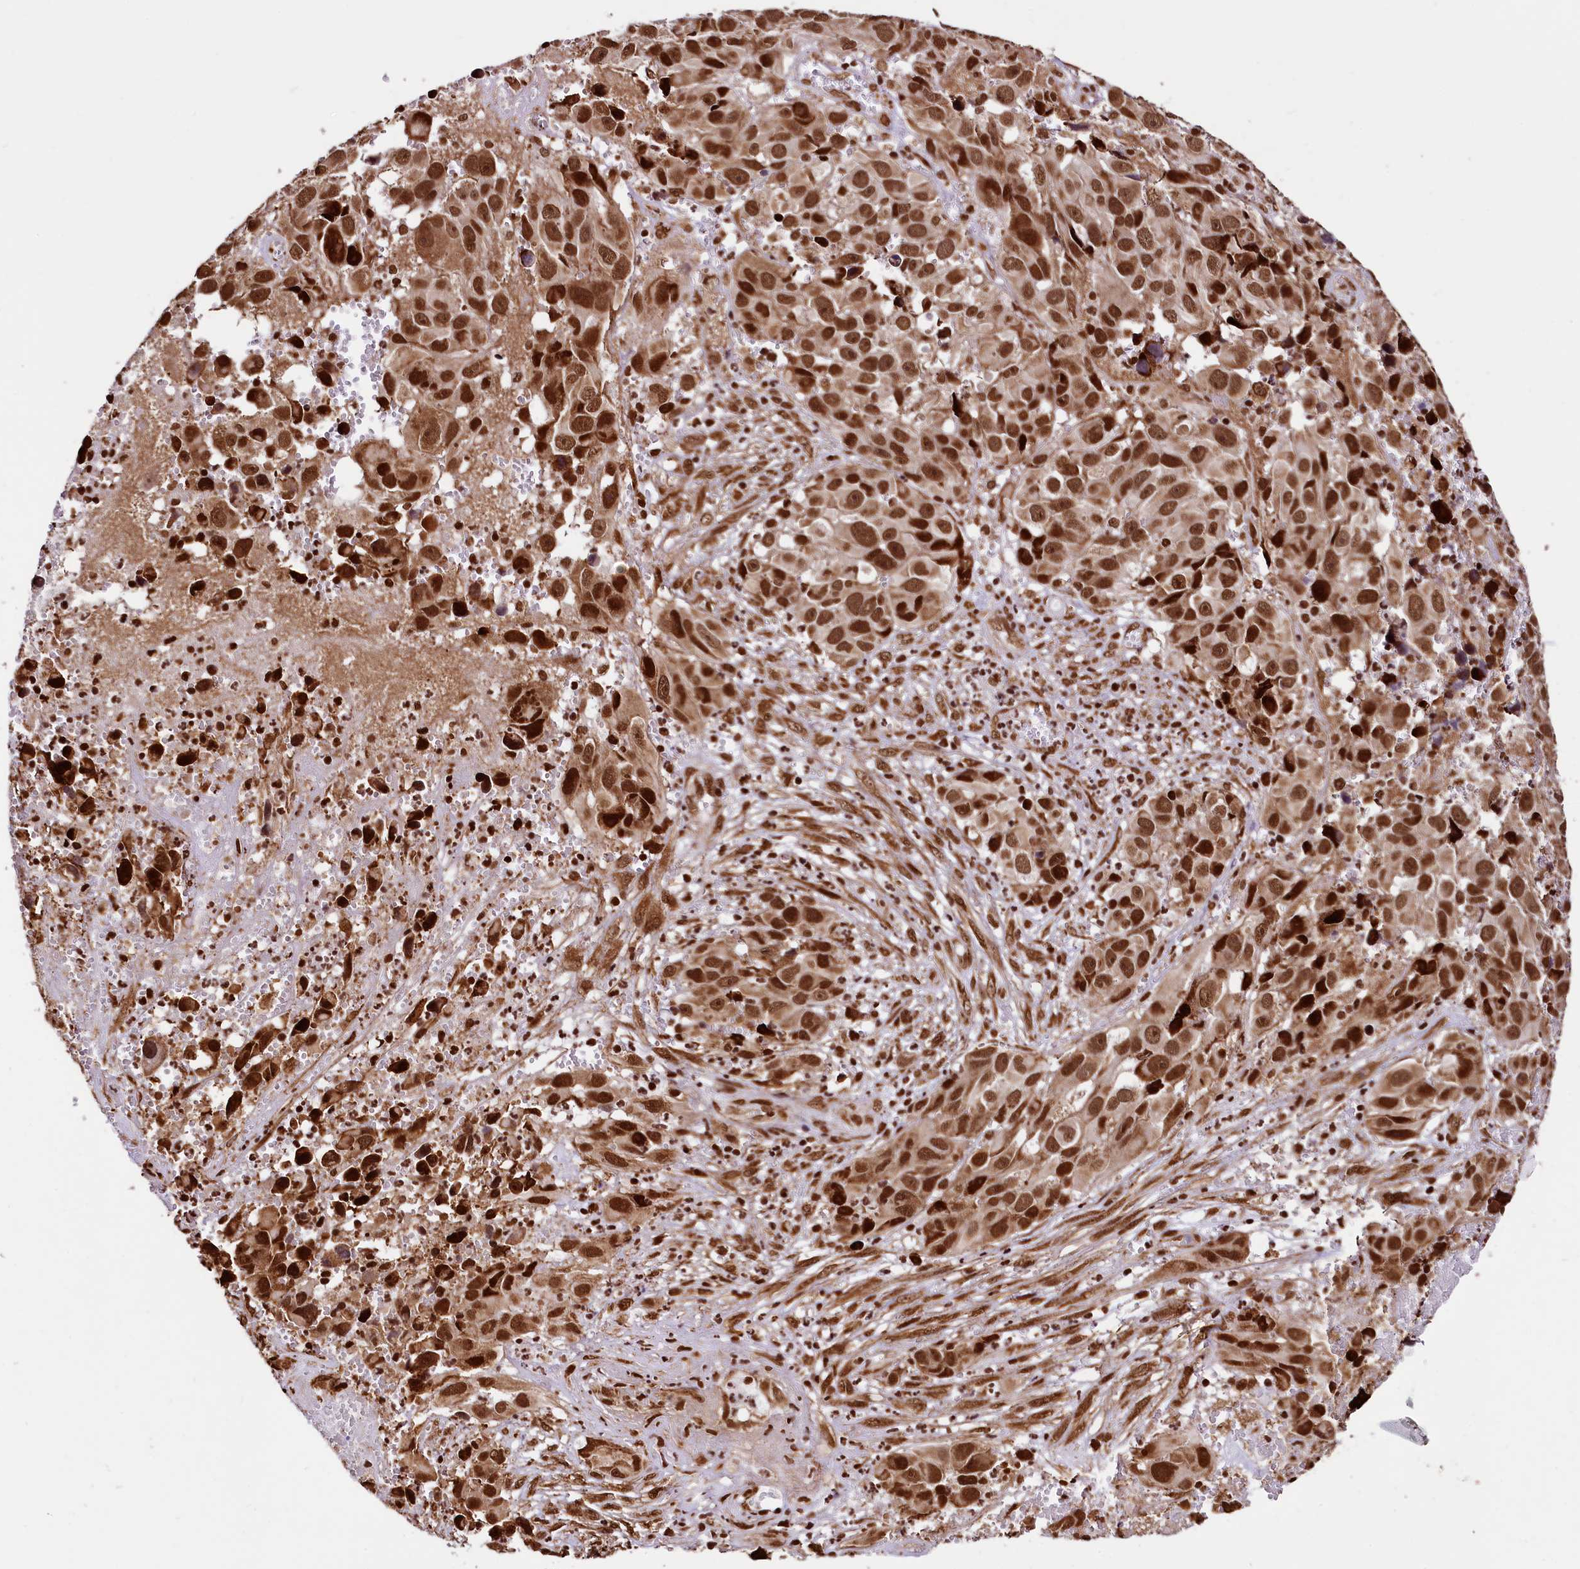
{"staining": {"intensity": "moderate", "quantity": ">75%", "location": "nuclear"}, "tissue": "melanoma", "cell_type": "Tumor cells", "image_type": "cancer", "snomed": [{"axis": "morphology", "description": "Malignant melanoma, NOS"}, {"axis": "topography", "description": "Skin"}], "caption": "IHC staining of malignant melanoma, which exhibits medium levels of moderate nuclear staining in approximately >75% of tumor cells indicating moderate nuclear protein positivity. The staining was performed using DAB (brown) for protein detection and nuclei were counterstained in hematoxylin (blue).", "gene": "PDS5B", "patient": {"sex": "male", "age": 84}}